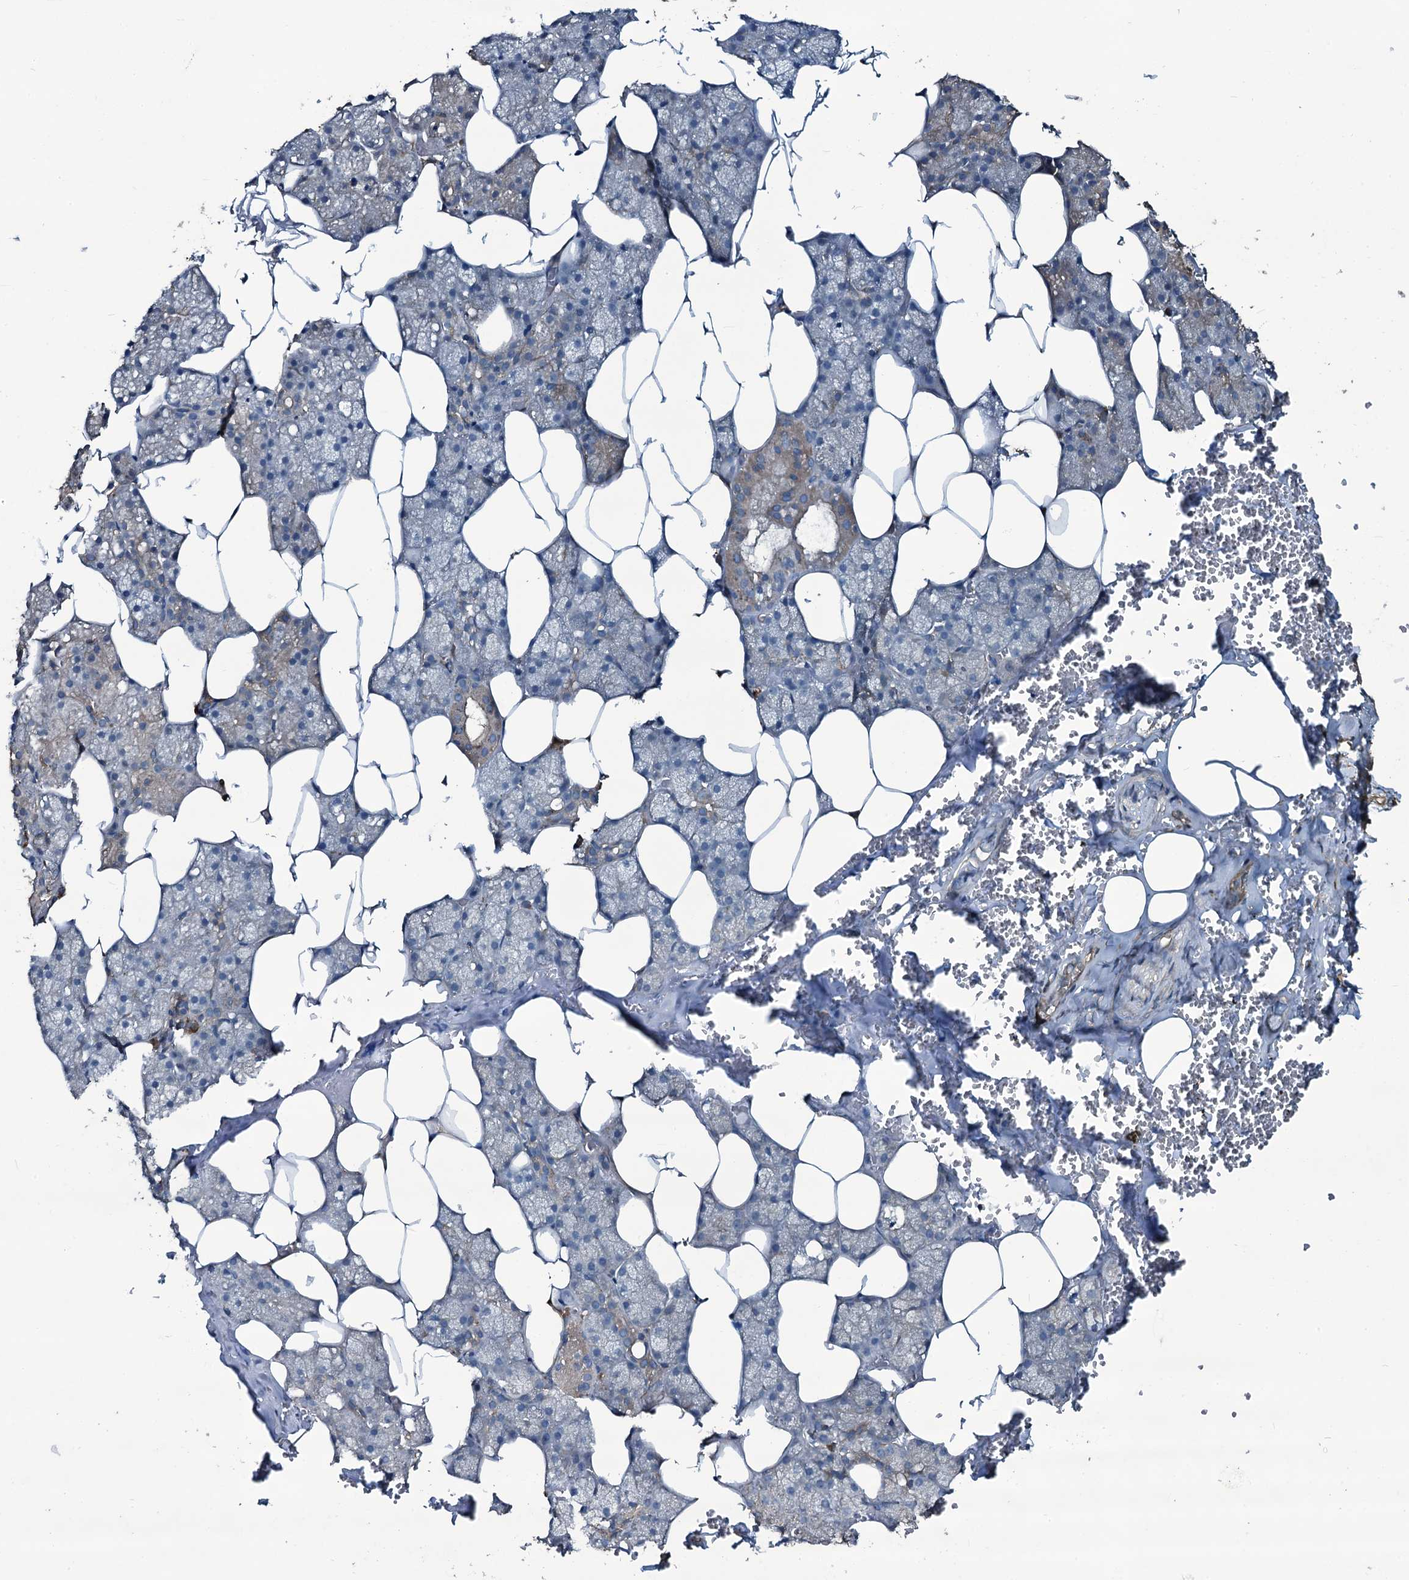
{"staining": {"intensity": "weak", "quantity": "25%-75%", "location": "cytoplasmic/membranous"}, "tissue": "salivary gland", "cell_type": "Glandular cells", "image_type": "normal", "snomed": [{"axis": "morphology", "description": "Normal tissue, NOS"}, {"axis": "topography", "description": "Salivary gland"}], "caption": "Immunohistochemistry (IHC) photomicrograph of normal salivary gland stained for a protein (brown), which displays low levels of weak cytoplasmic/membranous staining in approximately 25%-75% of glandular cells.", "gene": "WIPF3", "patient": {"sex": "male", "age": 62}}